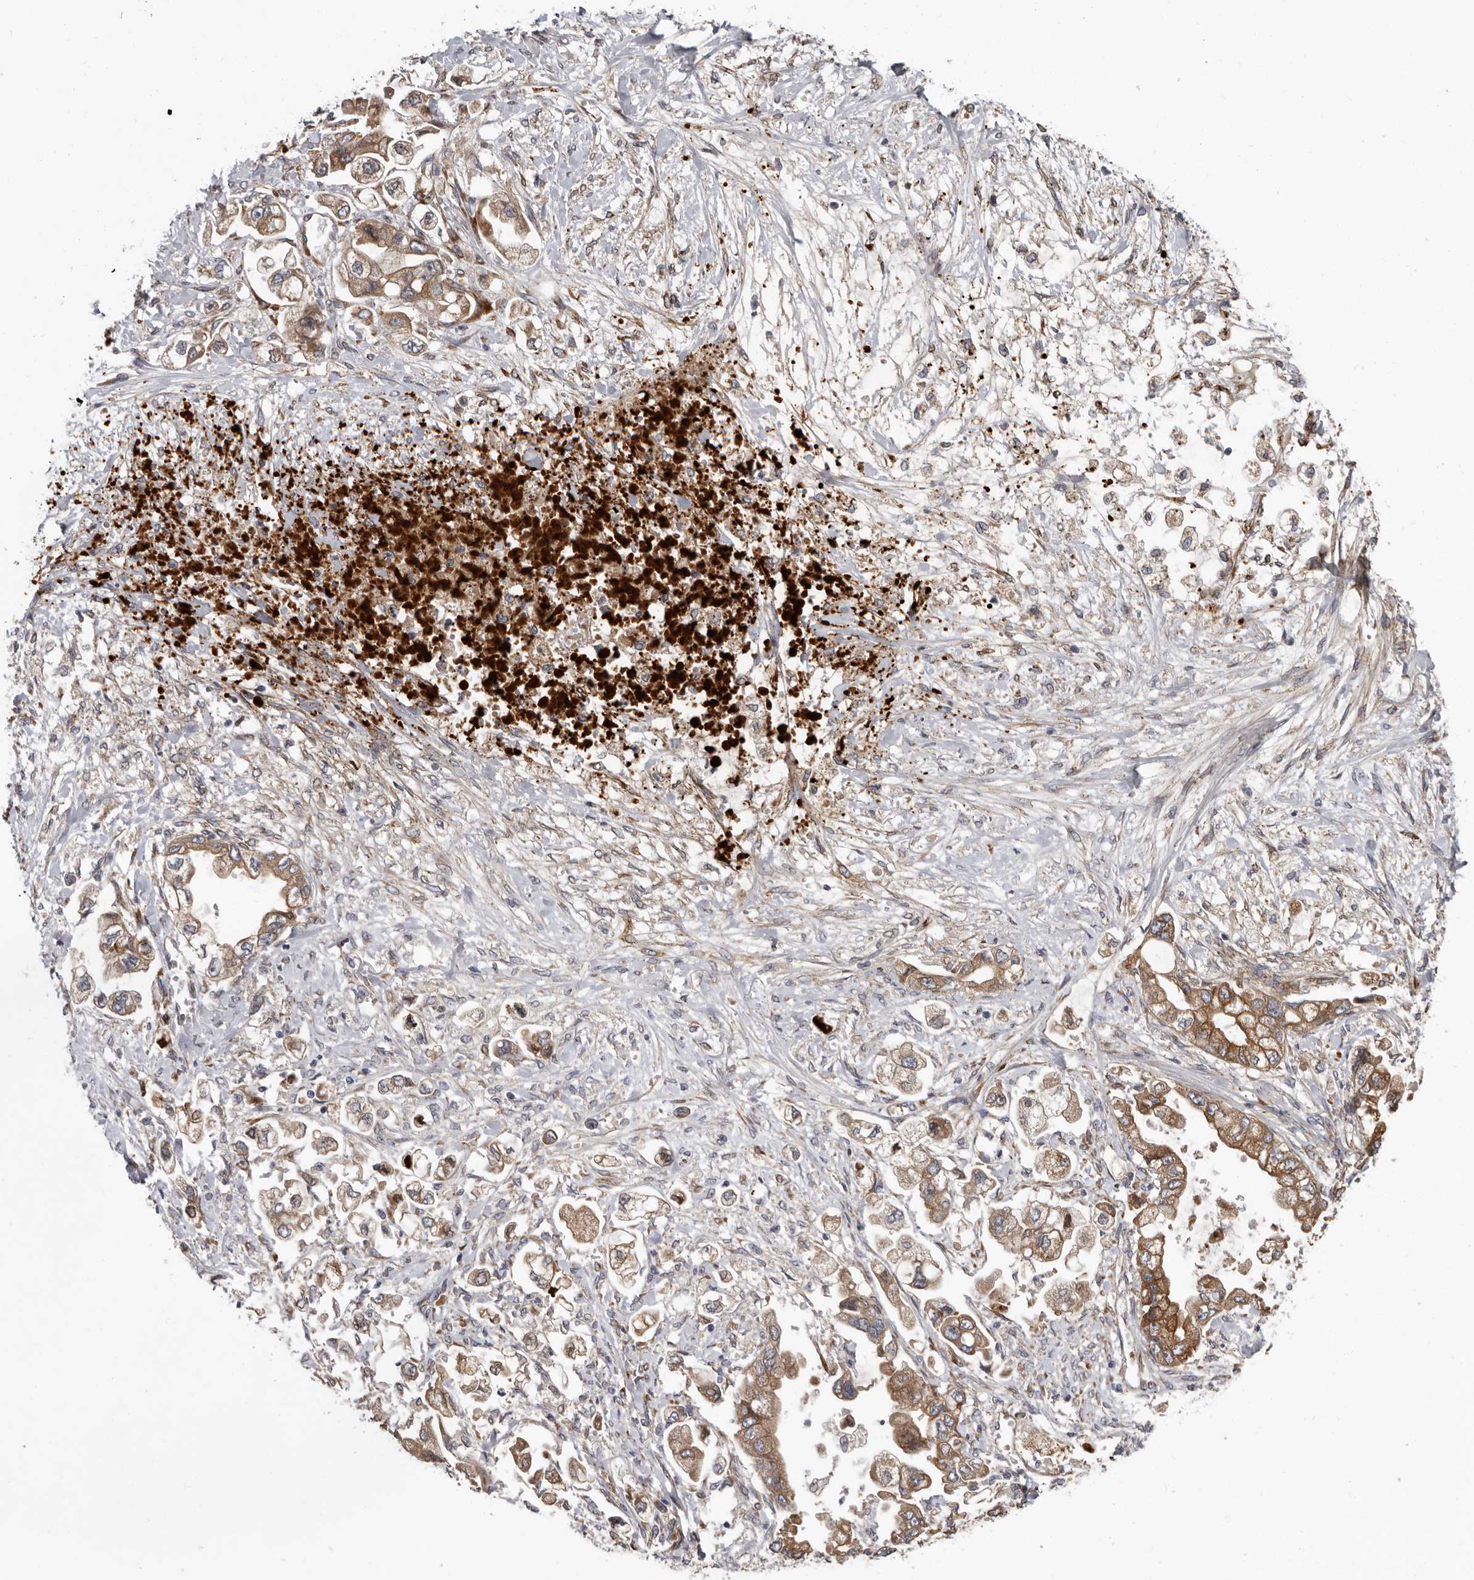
{"staining": {"intensity": "moderate", "quantity": ">75%", "location": "cytoplasmic/membranous"}, "tissue": "stomach cancer", "cell_type": "Tumor cells", "image_type": "cancer", "snomed": [{"axis": "morphology", "description": "Adenocarcinoma, NOS"}, {"axis": "topography", "description": "Stomach"}], "caption": "A medium amount of moderate cytoplasmic/membranous positivity is appreciated in approximately >75% of tumor cells in adenocarcinoma (stomach) tissue.", "gene": "MTF1", "patient": {"sex": "male", "age": 62}}